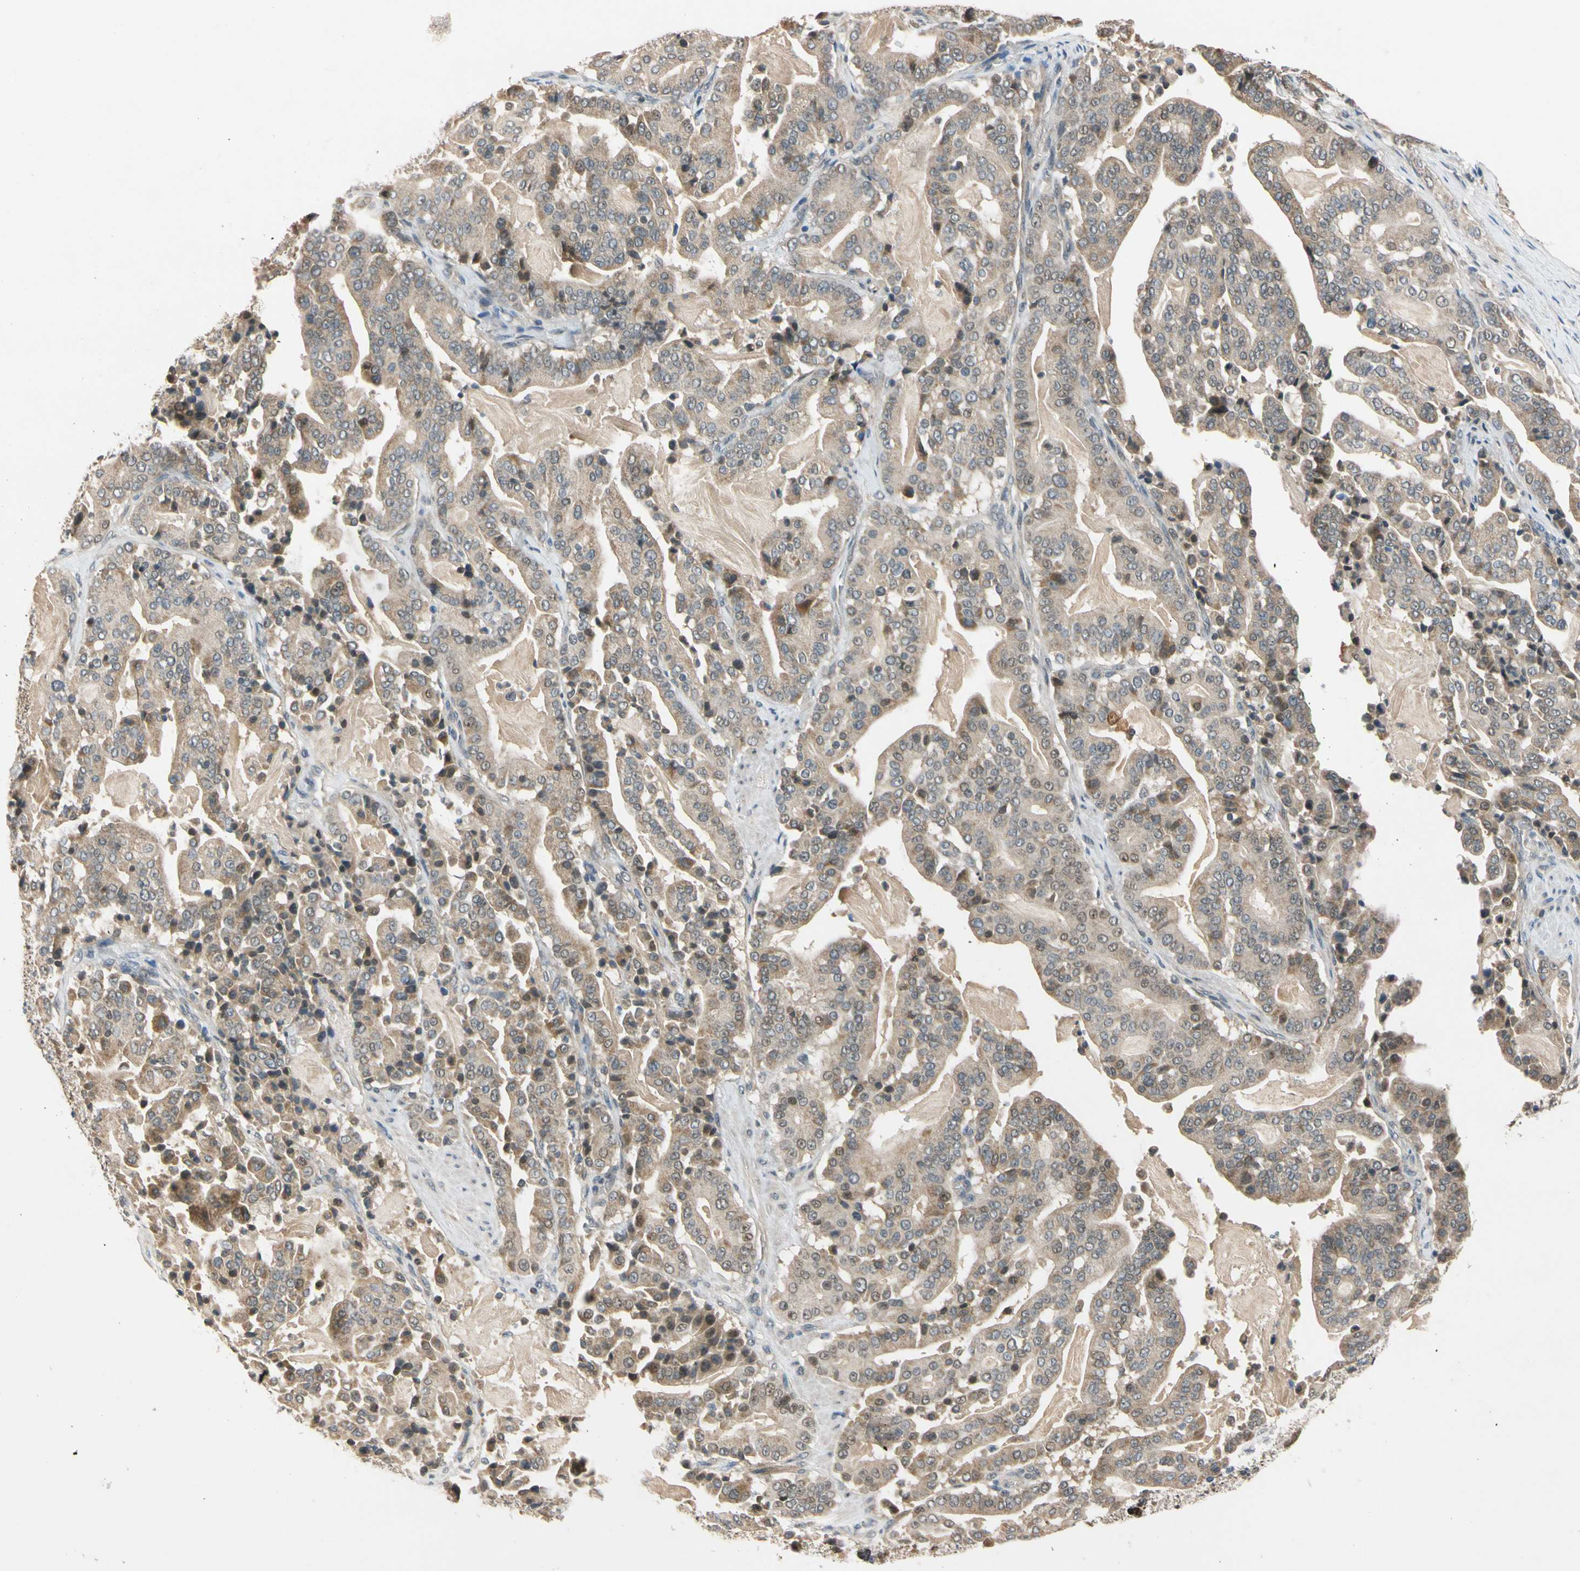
{"staining": {"intensity": "moderate", "quantity": ">75%", "location": "cytoplasmic/membranous"}, "tissue": "pancreatic cancer", "cell_type": "Tumor cells", "image_type": "cancer", "snomed": [{"axis": "morphology", "description": "Adenocarcinoma, NOS"}, {"axis": "topography", "description": "Pancreas"}], "caption": "Human pancreatic cancer (adenocarcinoma) stained with a protein marker displays moderate staining in tumor cells.", "gene": "RIOX2", "patient": {"sex": "male", "age": 63}}